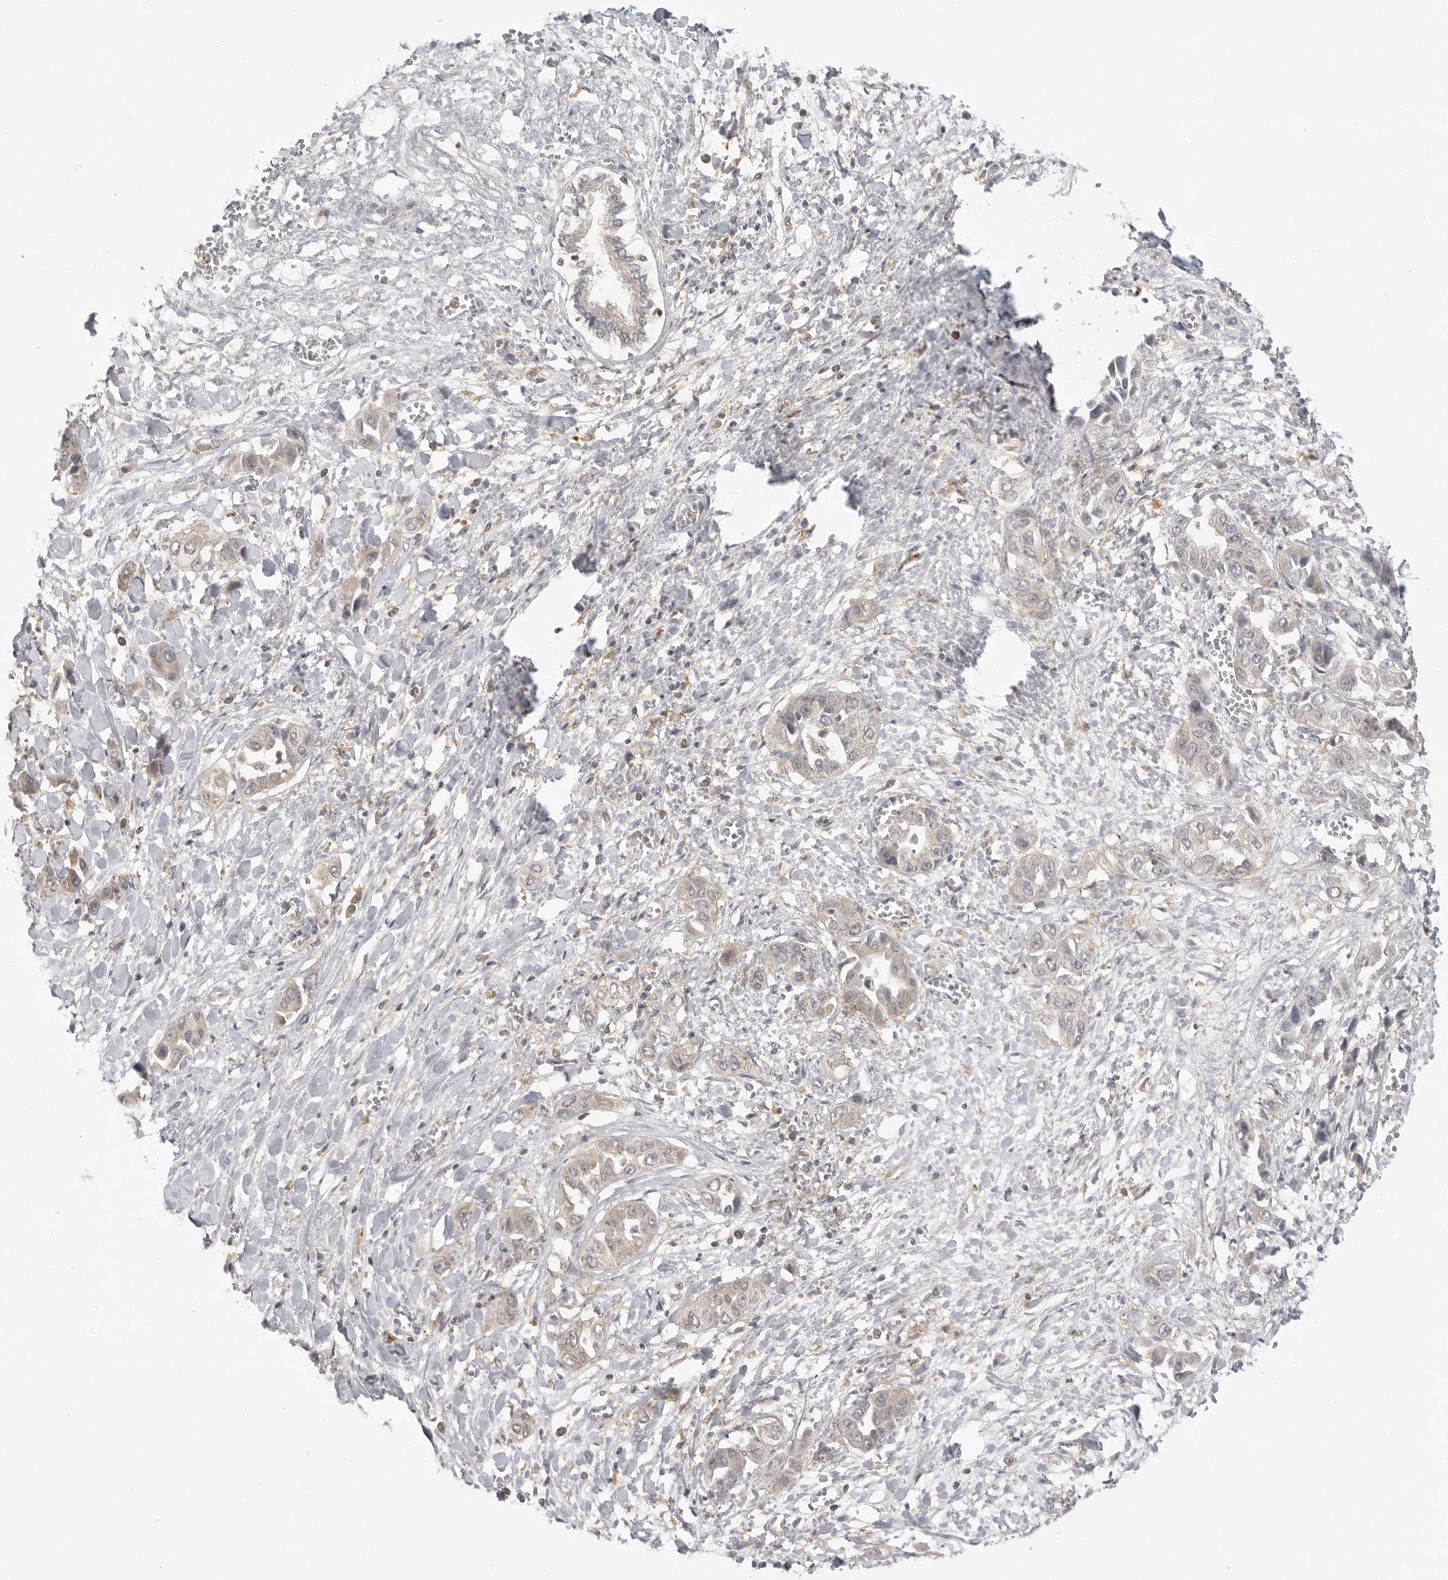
{"staining": {"intensity": "weak", "quantity": "<25%", "location": "cytoplasmic/membranous"}, "tissue": "liver cancer", "cell_type": "Tumor cells", "image_type": "cancer", "snomed": [{"axis": "morphology", "description": "Cholangiocarcinoma"}, {"axis": "topography", "description": "Liver"}], "caption": "Human liver cancer stained for a protein using IHC shows no staining in tumor cells.", "gene": "DBNL", "patient": {"sex": "female", "age": 52}}